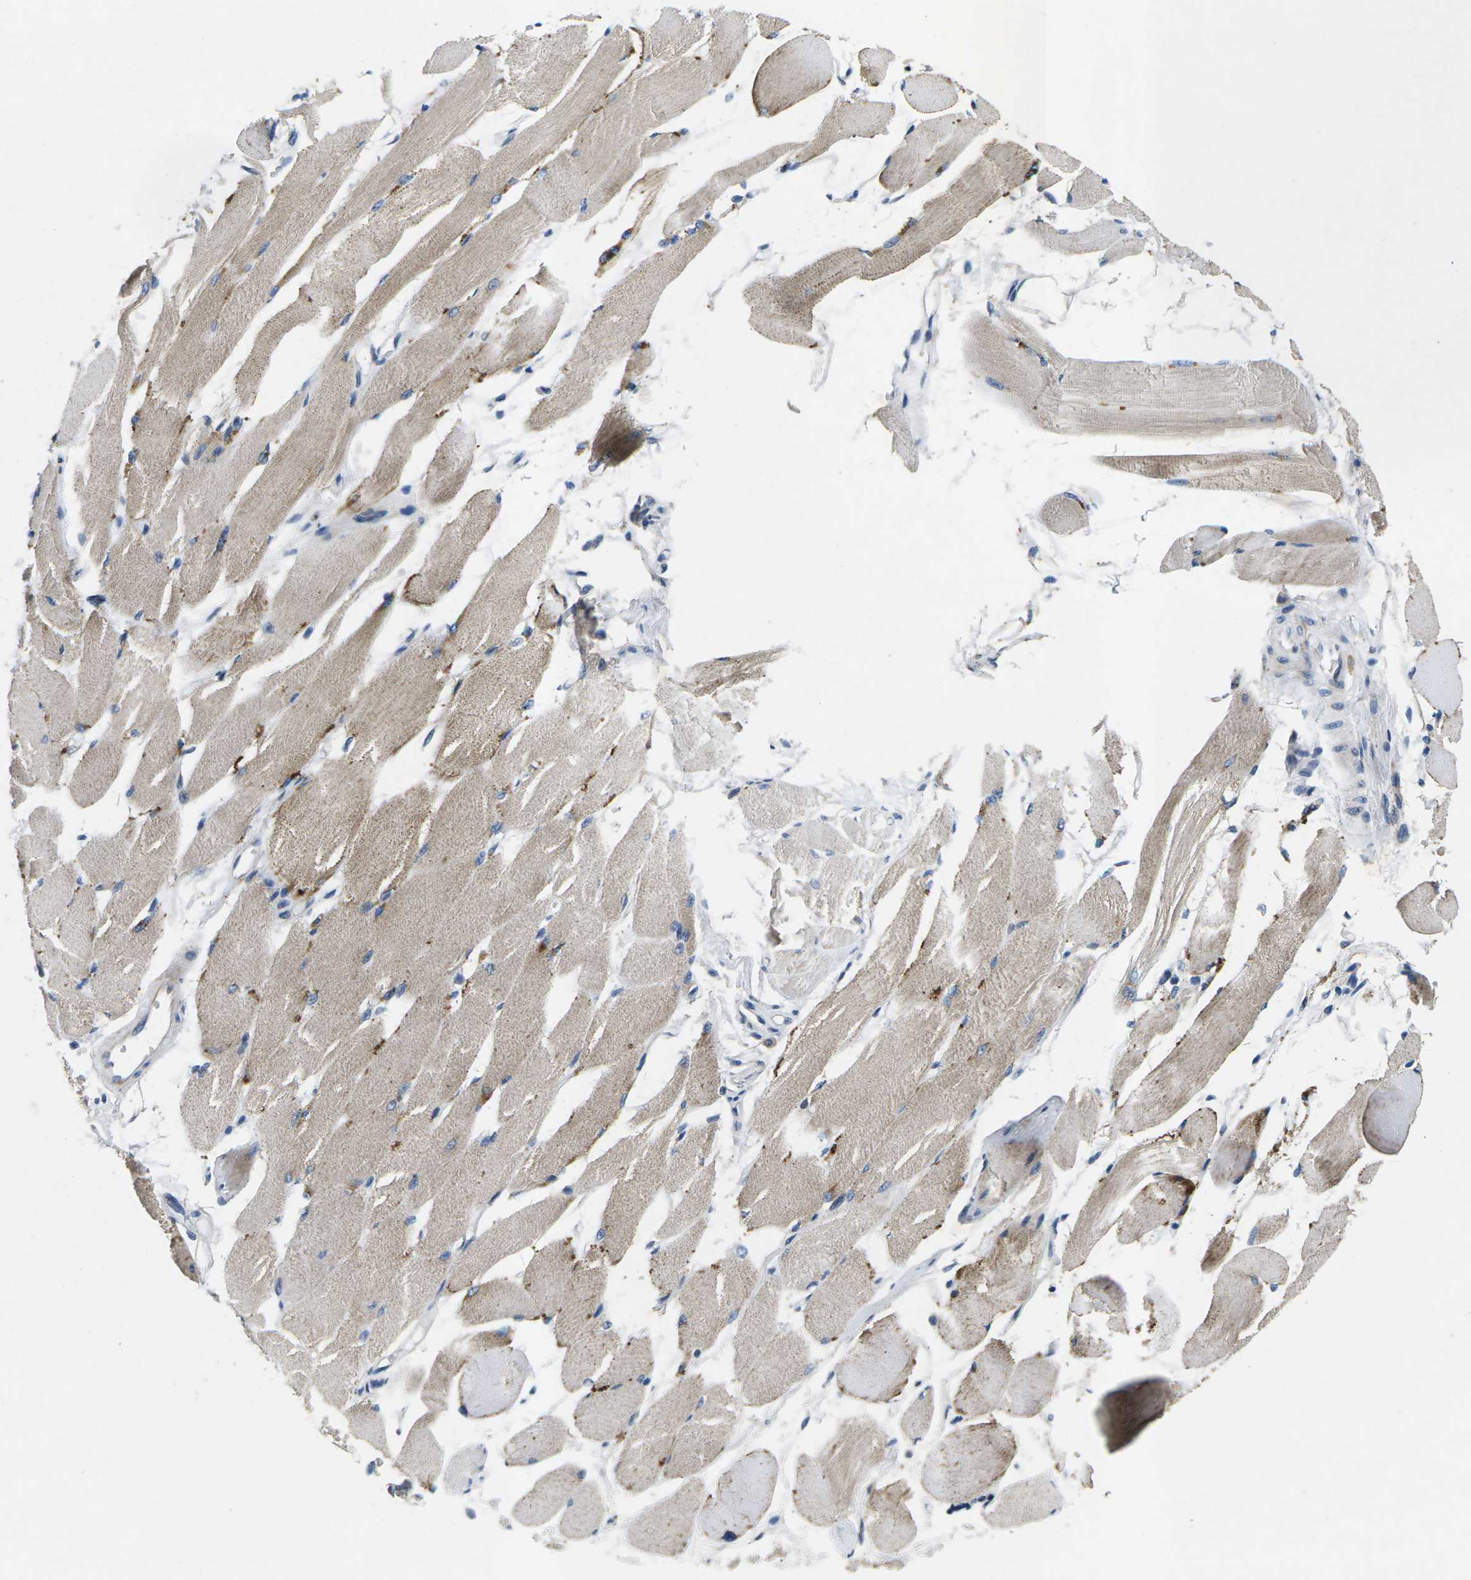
{"staining": {"intensity": "weak", "quantity": ">75%", "location": "cytoplasmic/membranous"}, "tissue": "skeletal muscle", "cell_type": "Myocytes", "image_type": "normal", "snomed": [{"axis": "morphology", "description": "Normal tissue, NOS"}, {"axis": "topography", "description": "Skeletal muscle"}, {"axis": "topography", "description": "Peripheral nerve tissue"}], "caption": "A brown stain labels weak cytoplasmic/membranous expression of a protein in myocytes of normal skeletal muscle. (DAB (3,3'-diaminobenzidine) = brown stain, brightfield microscopy at high magnification).", "gene": "ERGIC3", "patient": {"sex": "female", "age": 84}}